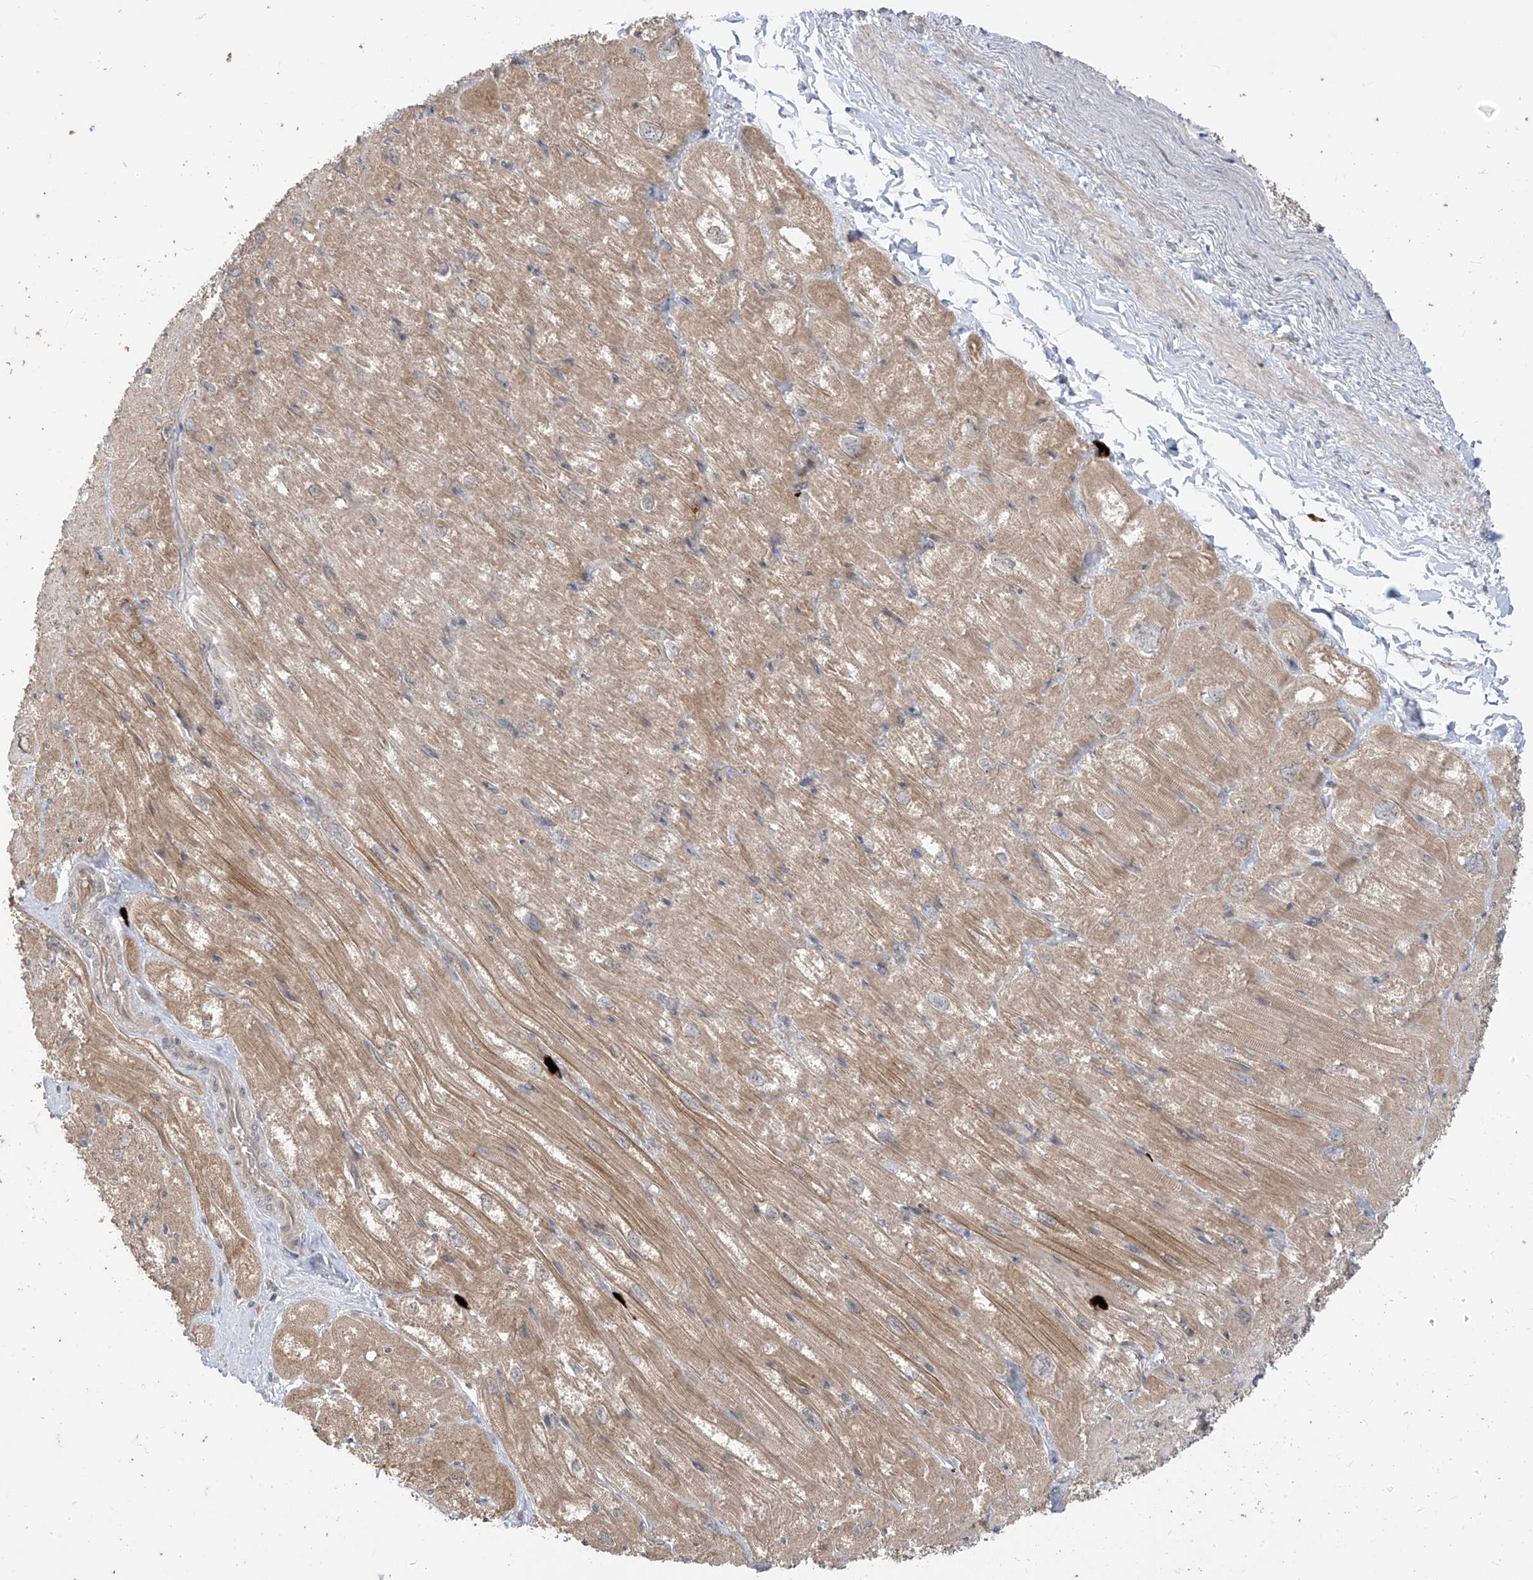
{"staining": {"intensity": "moderate", "quantity": ">75%", "location": "cytoplasmic/membranous"}, "tissue": "heart muscle", "cell_type": "Cardiomyocytes", "image_type": "normal", "snomed": [{"axis": "morphology", "description": "Normal tissue, NOS"}, {"axis": "topography", "description": "Heart"}], "caption": "A micrograph of heart muscle stained for a protein displays moderate cytoplasmic/membranous brown staining in cardiomyocytes. Immunohistochemistry stains the protein of interest in brown and the nuclei are stained blue.", "gene": "MTUS2", "patient": {"sex": "male", "age": 50}}